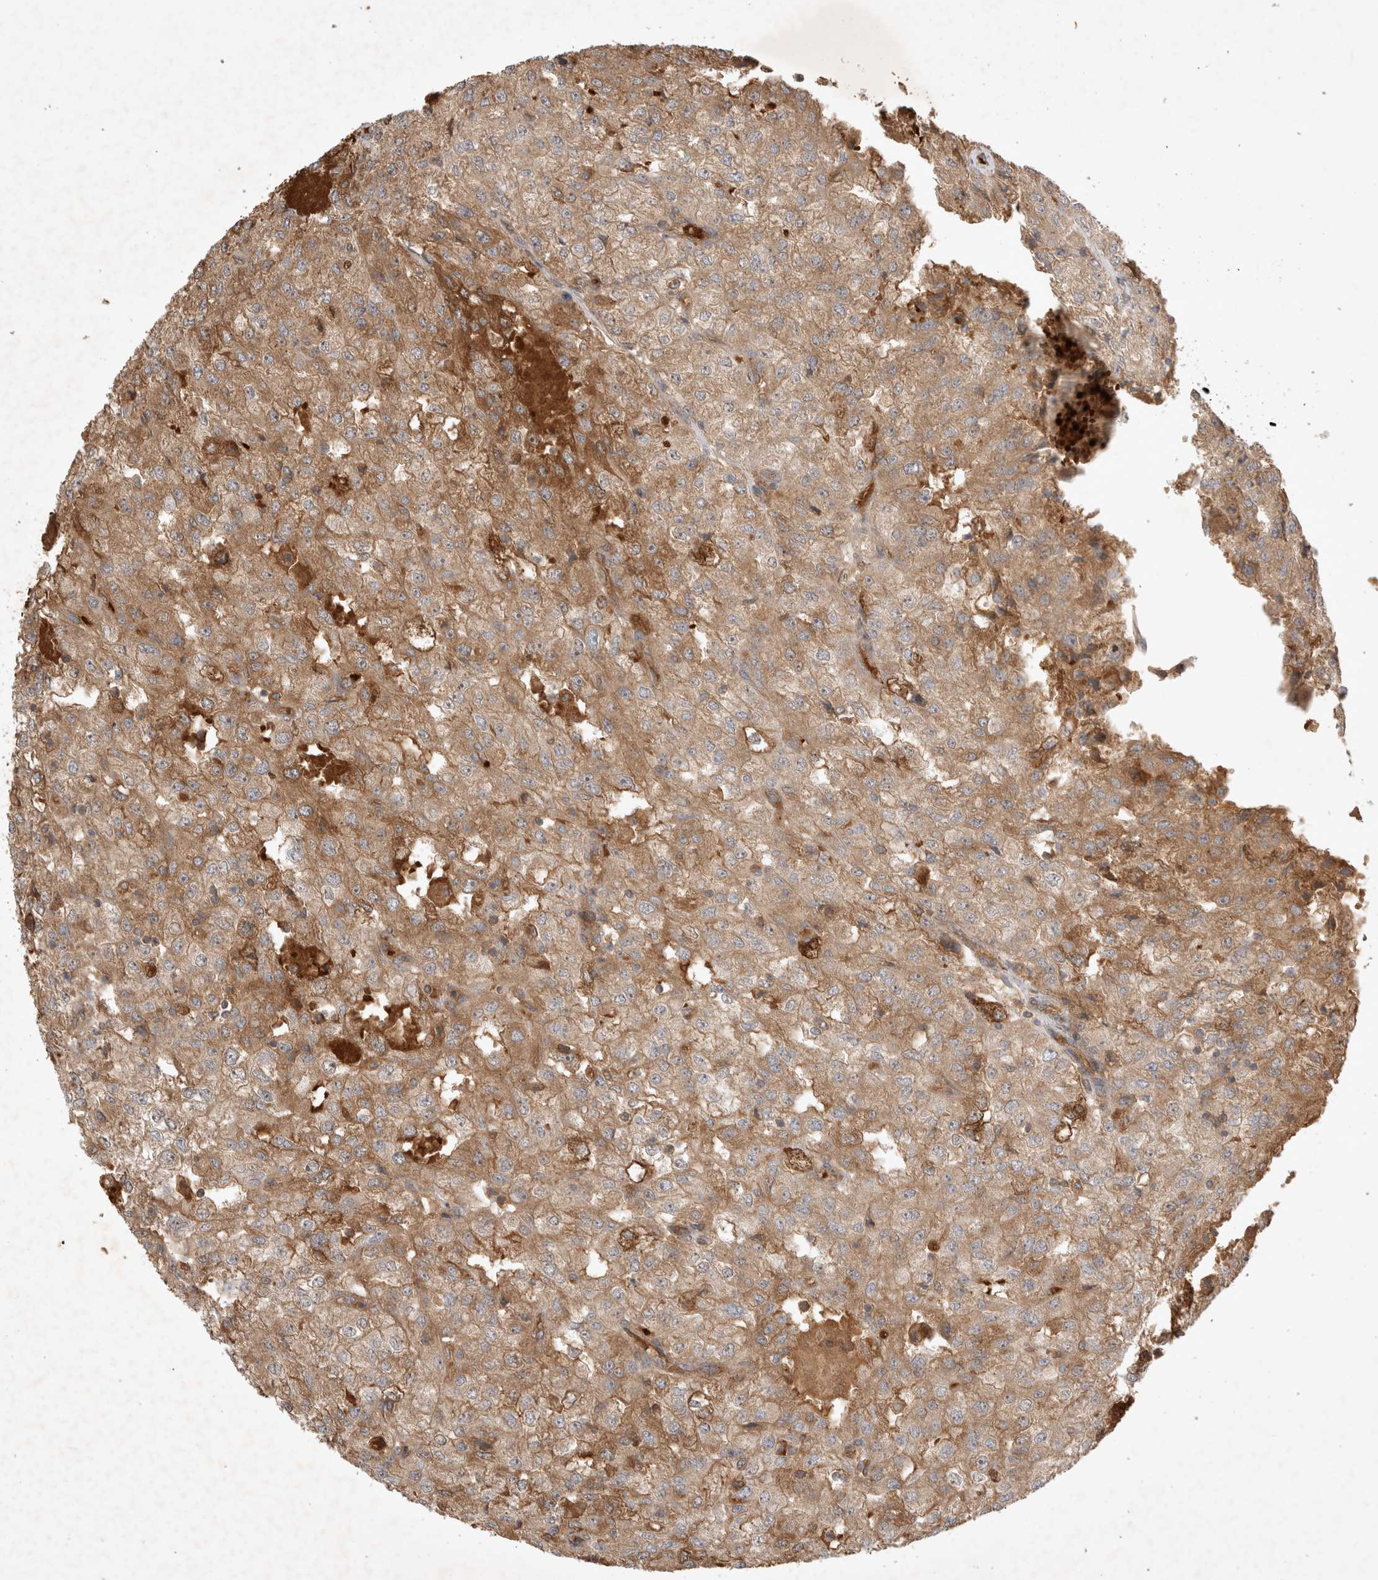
{"staining": {"intensity": "moderate", "quantity": ">75%", "location": "cytoplasmic/membranous"}, "tissue": "renal cancer", "cell_type": "Tumor cells", "image_type": "cancer", "snomed": [{"axis": "morphology", "description": "Adenocarcinoma, NOS"}, {"axis": "topography", "description": "Kidney"}], "caption": "High-magnification brightfield microscopy of renal adenocarcinoma stained with DAB (brown) and counterstained with hematoxylin (blue). tumor cells exhibit moderate cytoplasmic/membranous positivity is seen in about>75% of cells.", "gene": "FAM221A", "patient": {"sex": "female", "age": 54}}